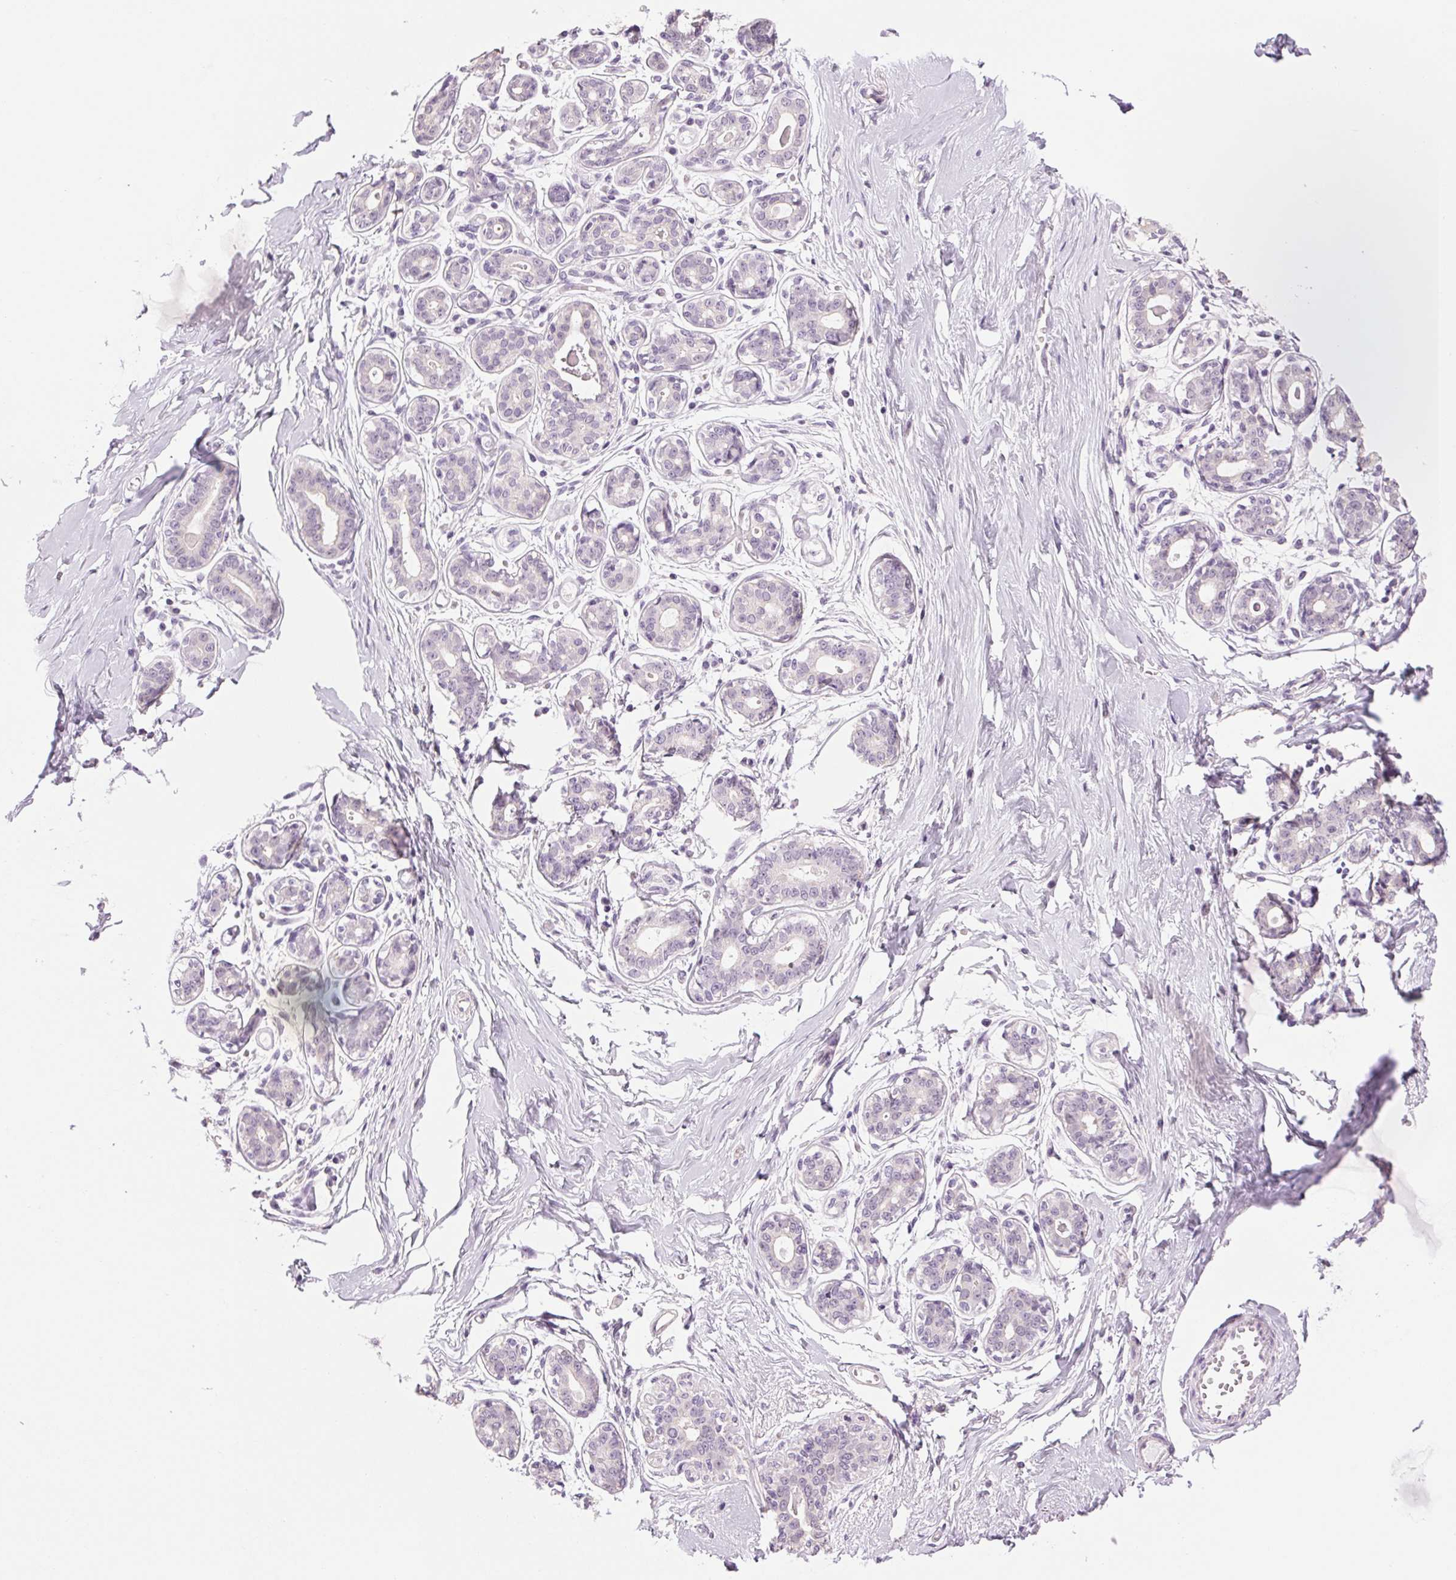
{"staining": {"intensity": "weak", "quantity": "<25%", "location": "nuclear"}, "tissue": "breast", "cell_type": "Adipocytes", "image_type": "normal", "snomed": [{"axis": "morphology", "description": "Normal tissue, NOS"}, {"axis": "topography", "description": "Skin"}, {"axis": "topography", "description": "Breast"}], "caption": "This is an immunohistochemistry (IHC) micrograph of normal human breast. There is no positivity in adipocytes.", "gene": "MPO", "patient": {"sex": "female", "age": 43}}